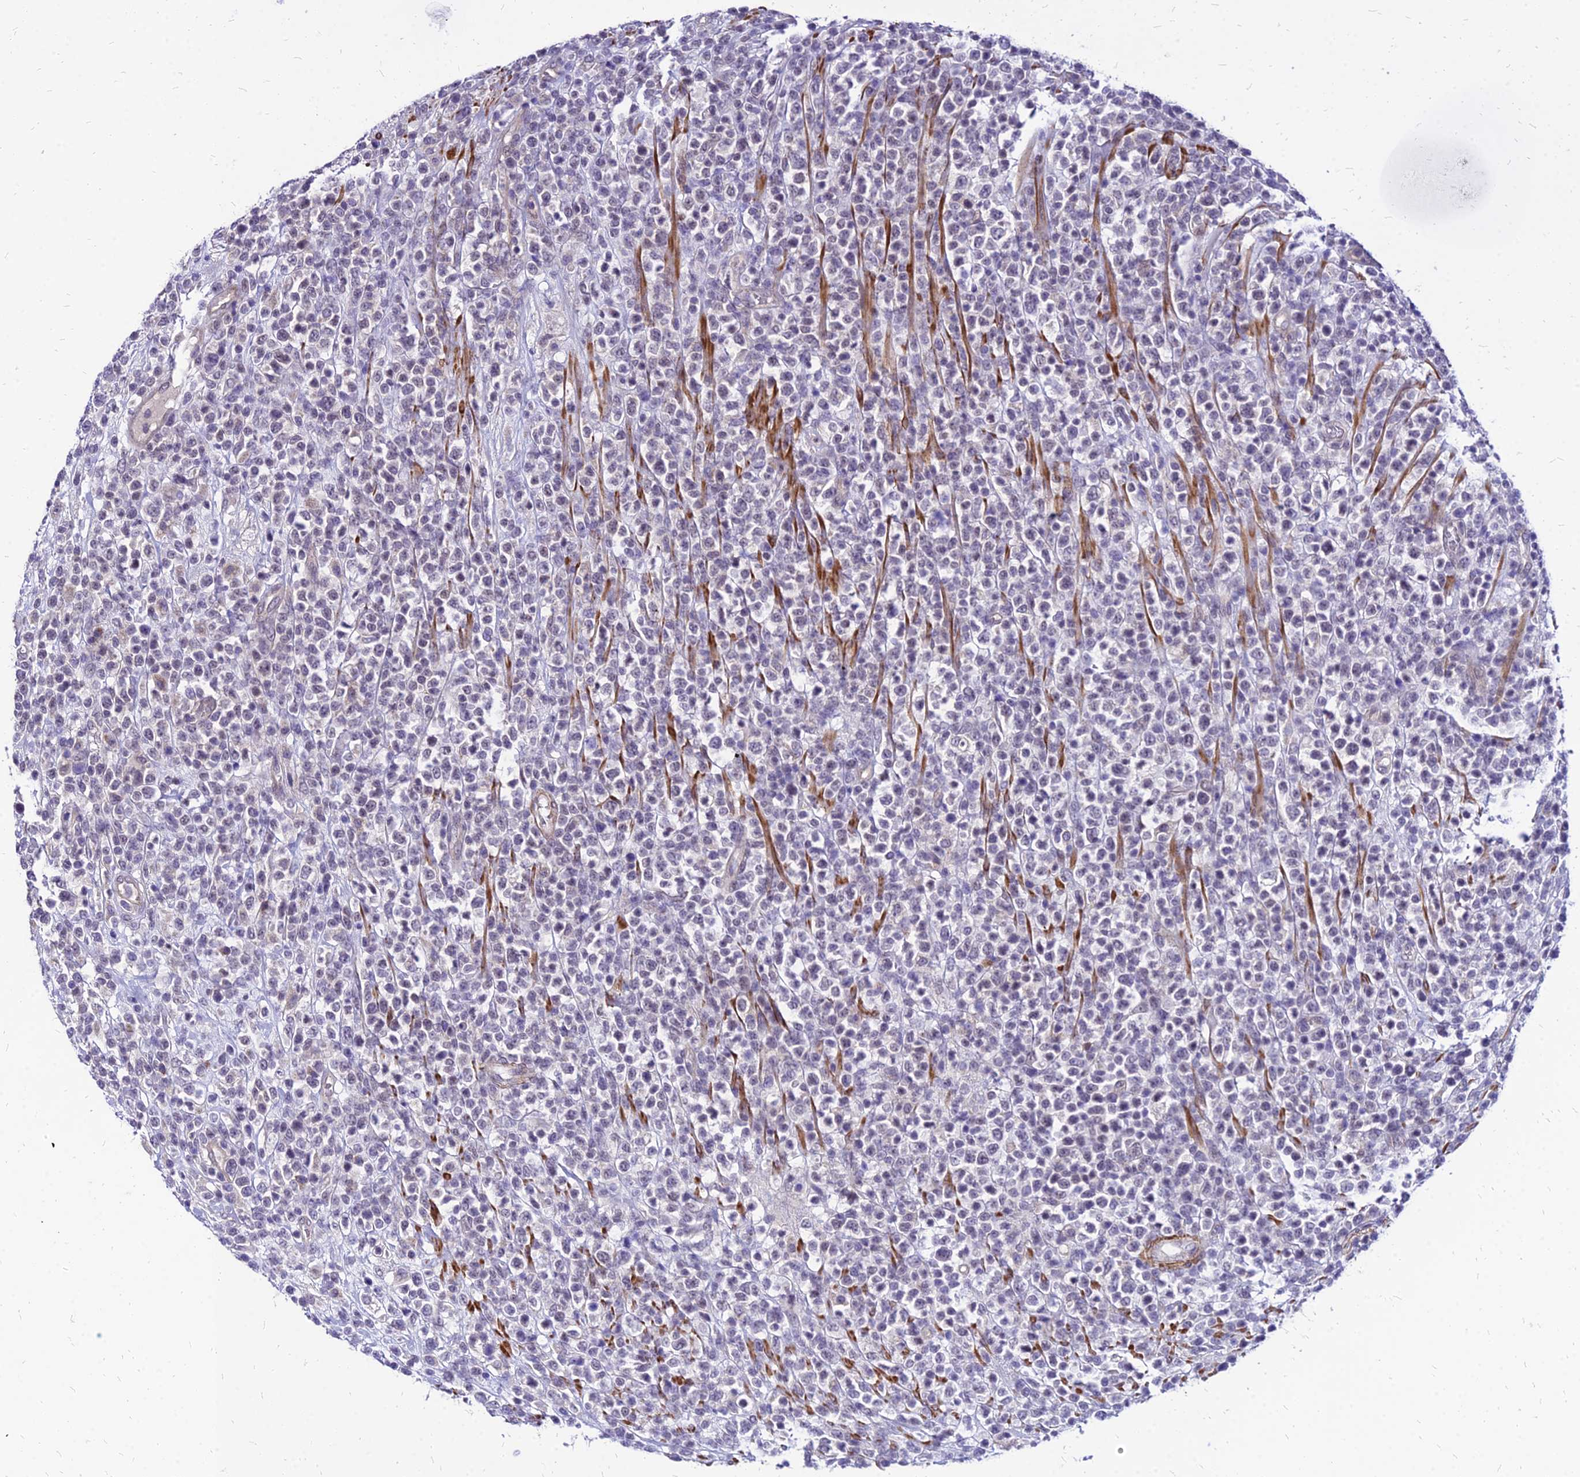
{"staining": {"intensity": "negative", "quantity": "none", "location": "none"}, "tissue": "lymphoma", "cell_type": "Tumor cells", "image_type": "cancer", "snomed": [{"axis": "morphology", "description": "Malignant lymphoma, non-Hodgkin's type, High grade"}, {"axis": "topography", "description": "Colon"}], "caption": "IHC micrograph of lymphoma stained for a protein (brown), which displays no expression in tumor cells. (DAB (3,3'-diaminobenzidine) immunohistochemistry (IHC), high magnification).", "gene": "YEATS2", "patient": {"sex": "female", "age": 53}}